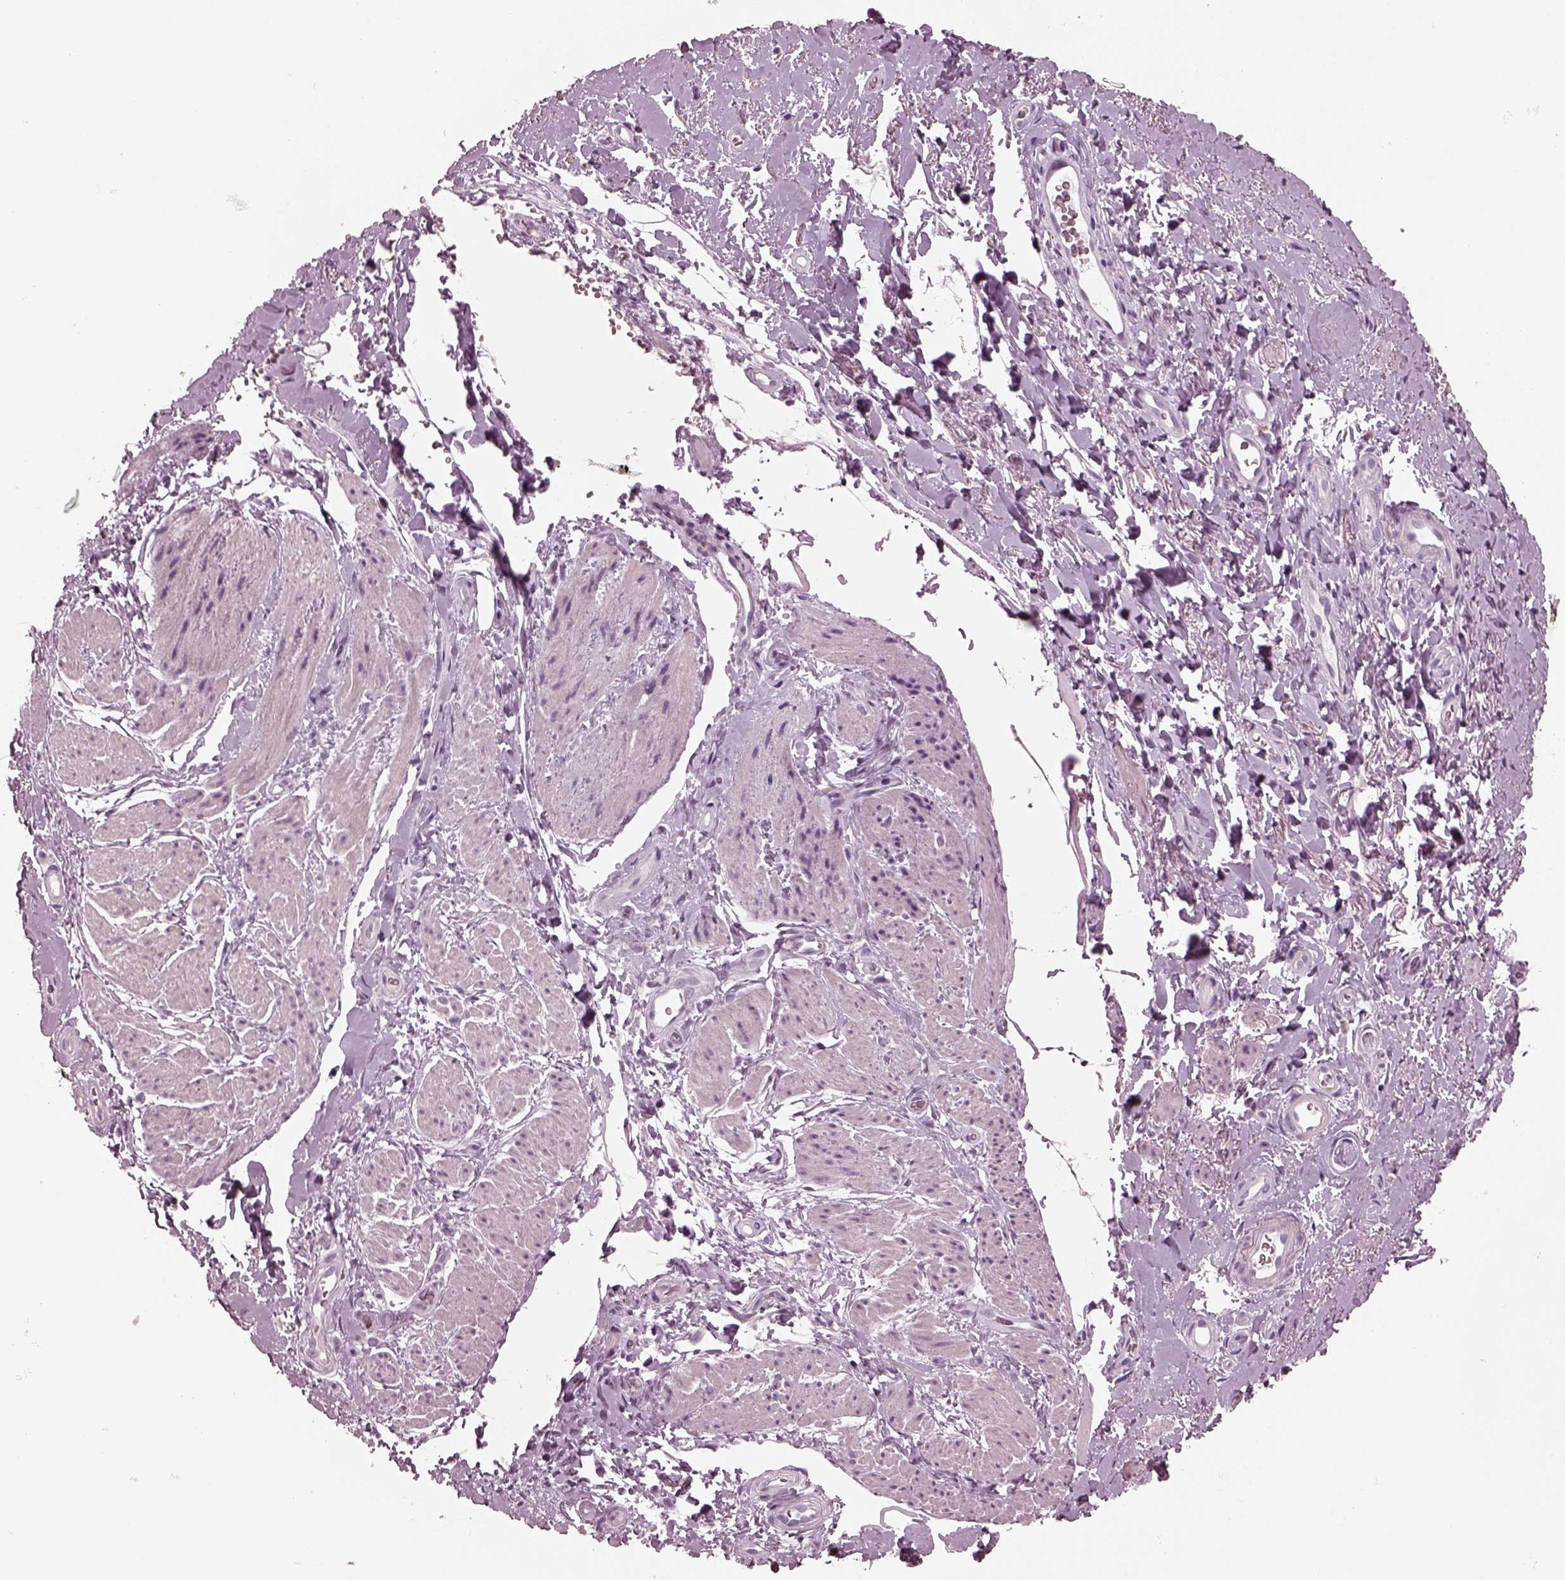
{"staining": {"intensity": "negative", "quantity": "none", "location": "none"}, "tissue": "adipose tissue", "cell_type": "Adipocytes", "image_type": "normal", "snomed": [{"axis": "morphology", "description": "Normal tissue, NOS"}, {"axis": "topography", "description": "Anal"}, {"axis": "topography", "description": "Peripheral nerve tissue"}], "caption": "This is a micrograph of immunohistochemistry (IHC) staining of benign adipose tissue, which shows no staining in adipocytes.", "gene": "SLAMF8", "patient": {"sex": "male", "age": 53}}